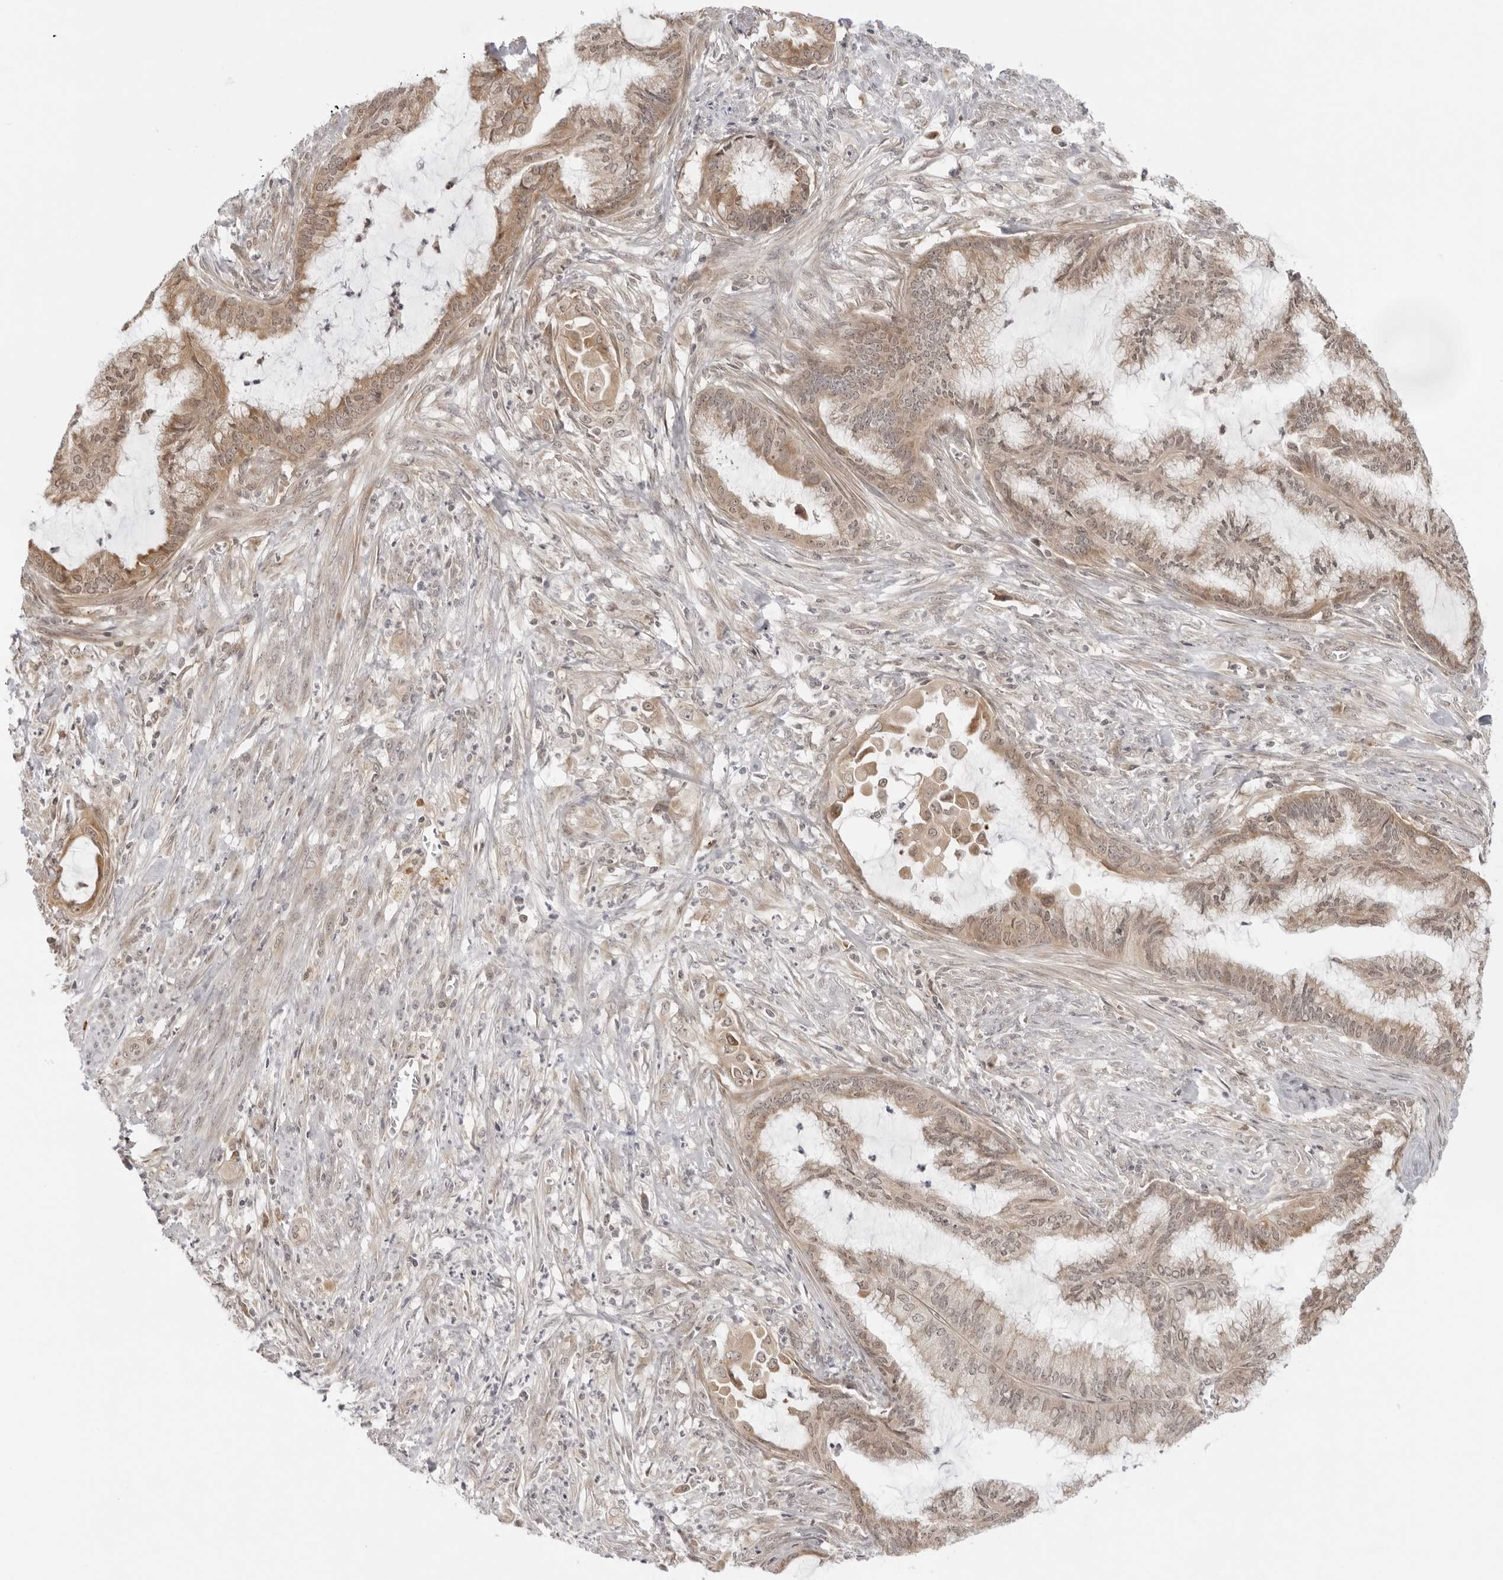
{"staining": {"intensity": "moderate", "quantity": ">75%", "location": "cytoplasmic/membranous"}, "tissue": "endometrial cancer", "cell_type": "Tumor cells", "image_type": "cancer", "snomed": [{"axis": "morphology", "description": "Adenocarcinoma, NOS"}, {"axis": "topography", "description": "Endometrium"}], "caption": "Immunohistochemical staining of human endometrial cancer (adenocarcinoma) reveals medium levels of moderate cytoplasmic/membranous protein expression in about >75% of tumor cells.", "gene": "PRRC2C", "patient": {"sex": "female", "age": 86}}